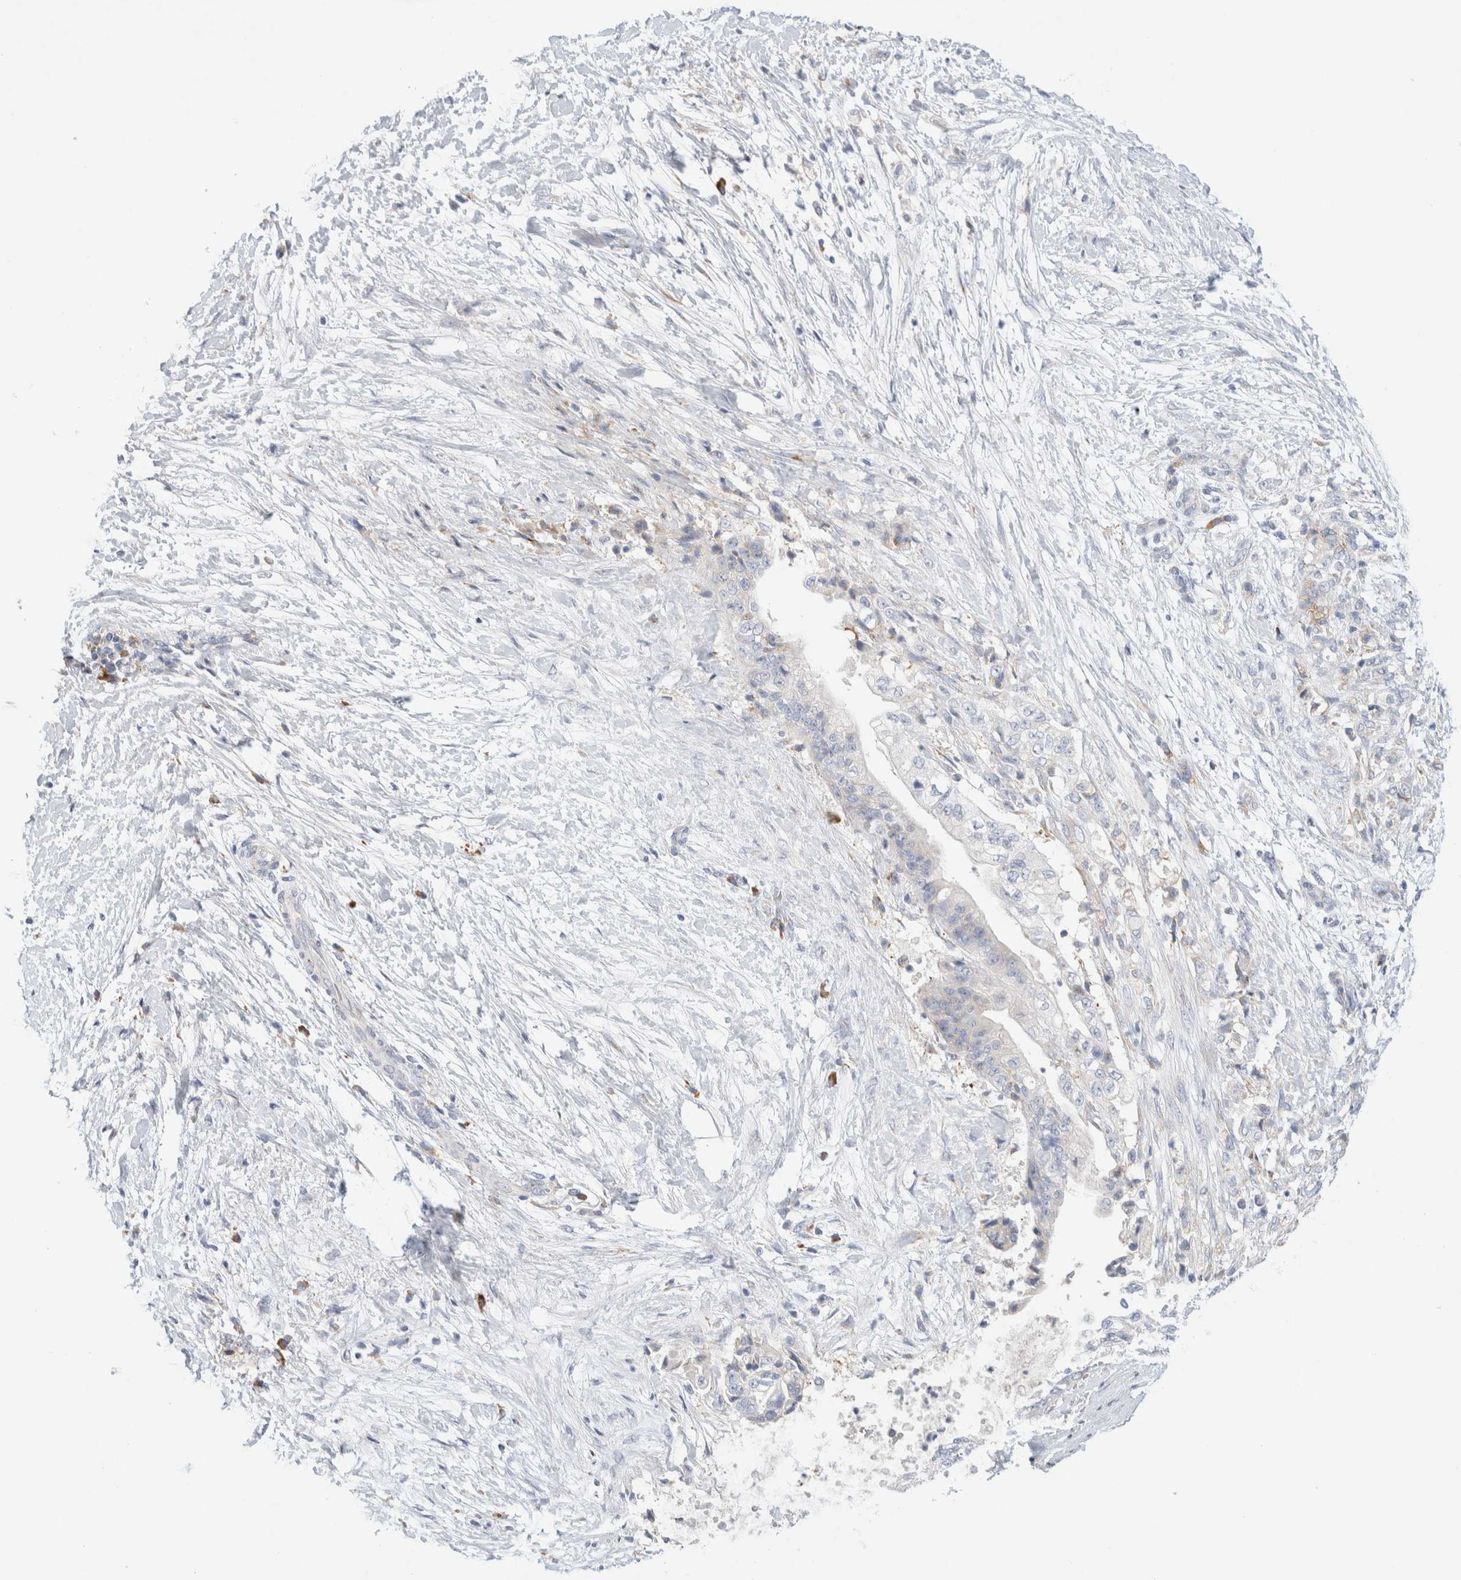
{"staining": {"intensity": "negative", "quantity": "none", "location": "none"}, "tissue": "pancreatic cancer", "cell_type": "Tumor cells", "image_type": "cancer", "snomed": [{"axis": "morphology", "description": "Adenocarcinoma, NOS"}, {"axis": "topography", "description": "Pancreas"}], "caption": "Tumor cells are negative for brown protein staining in pancreatic cancer (adenocarcinoma).", "gene": "CSK", "patient": {"sex": "male", "age": 59}}